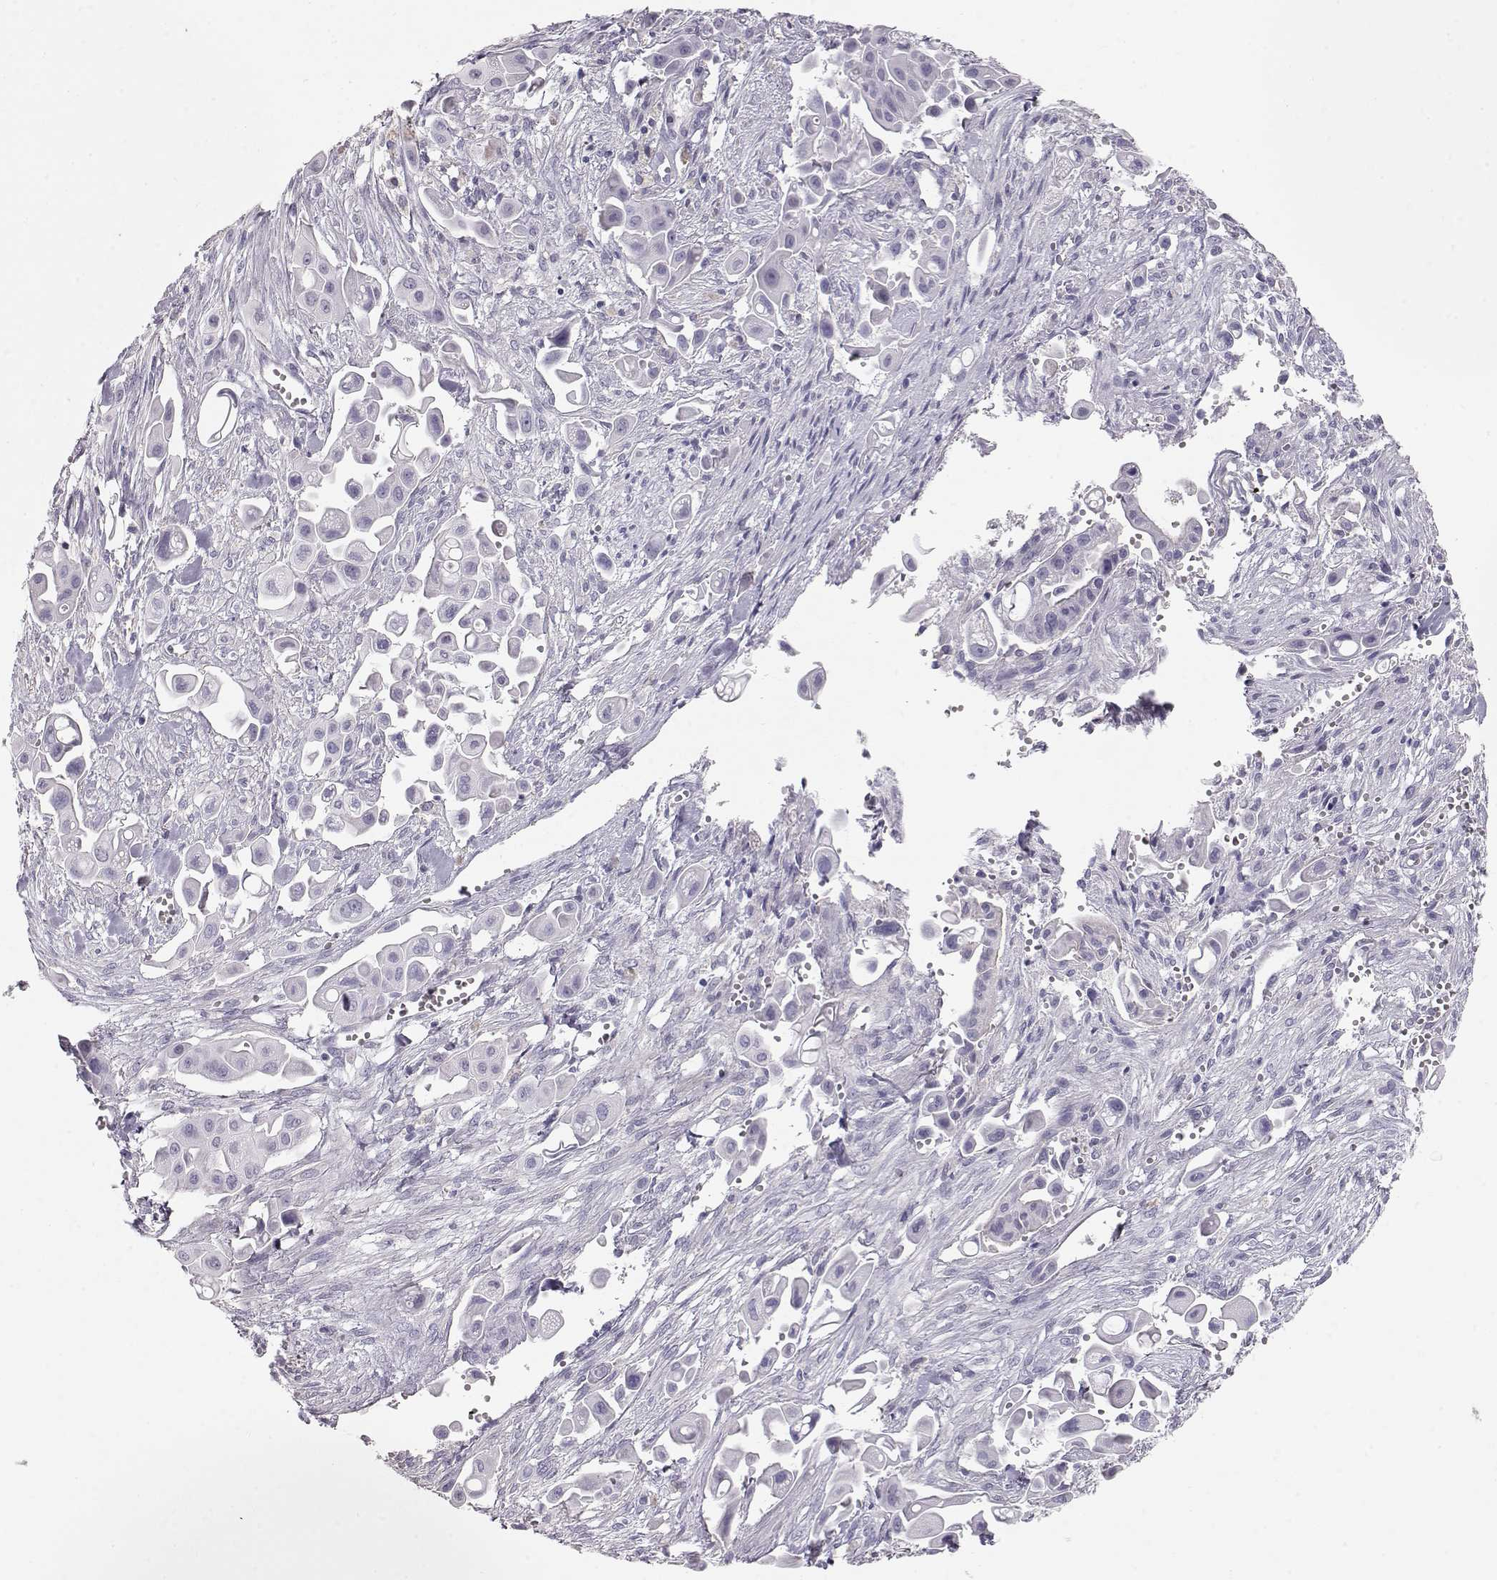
{"staining": {"intensity": "negative", "quantity": "none", "location": "none"}, "tissue": "pancreatic cancer", "cell_type": "Tumor cells", "image_type": "cancer", "snomed": [{"axis": "morphology", "description": "Adenocarcinoma, NOS"}, {"axis": "topography", "description": "Pancreas"}], "caption": "Human adenocarcinoma (pancreatic) stained for a protein using immunohistochemistry (IHC) exhibits no staining in tumor cells.", "gene": "SLITRK3", "patient": {"sex": "male", "age": 50}}